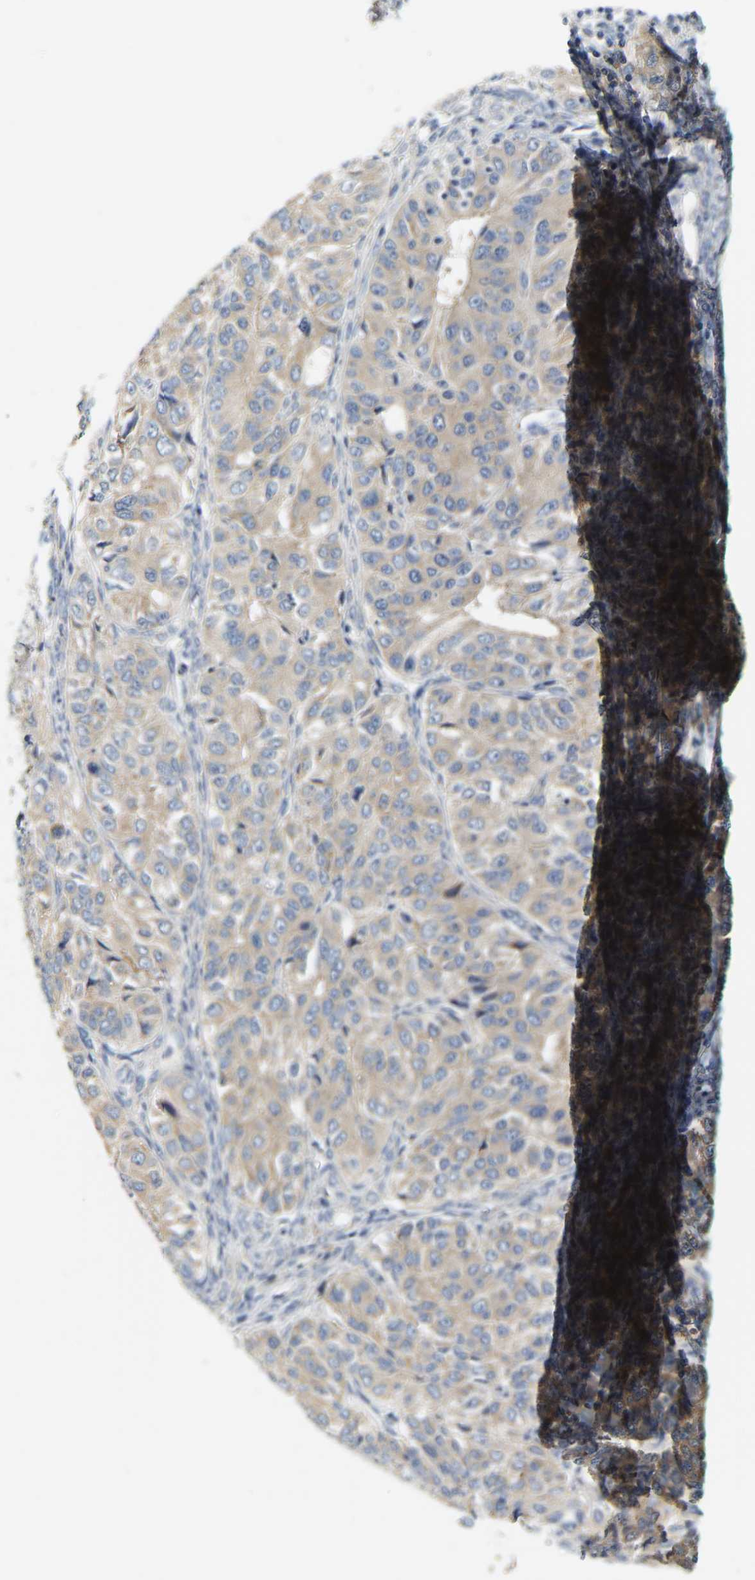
{"staining": {"intensity": "weak", "quantity": ">75%", "location": "cytoplasmic/membranous"}, "tissue": "ovarian cancer", "cell_type": "Tumor cells", "image_type": "cancer", "snomed": [{"axis": "morphology", "description": "Carcinoma, endometroid"}, {"axis": "topography", "description": "Ovary"}], "caption": "Human ovarian cancer (endometroid carcinoma) stained for a protein (brown) displays weak cytoplasmic/membranous positive expression in approximately >75% of tumor cells.", "gene": "PCNT", "patient": {"sex": "female", "age": 51}}